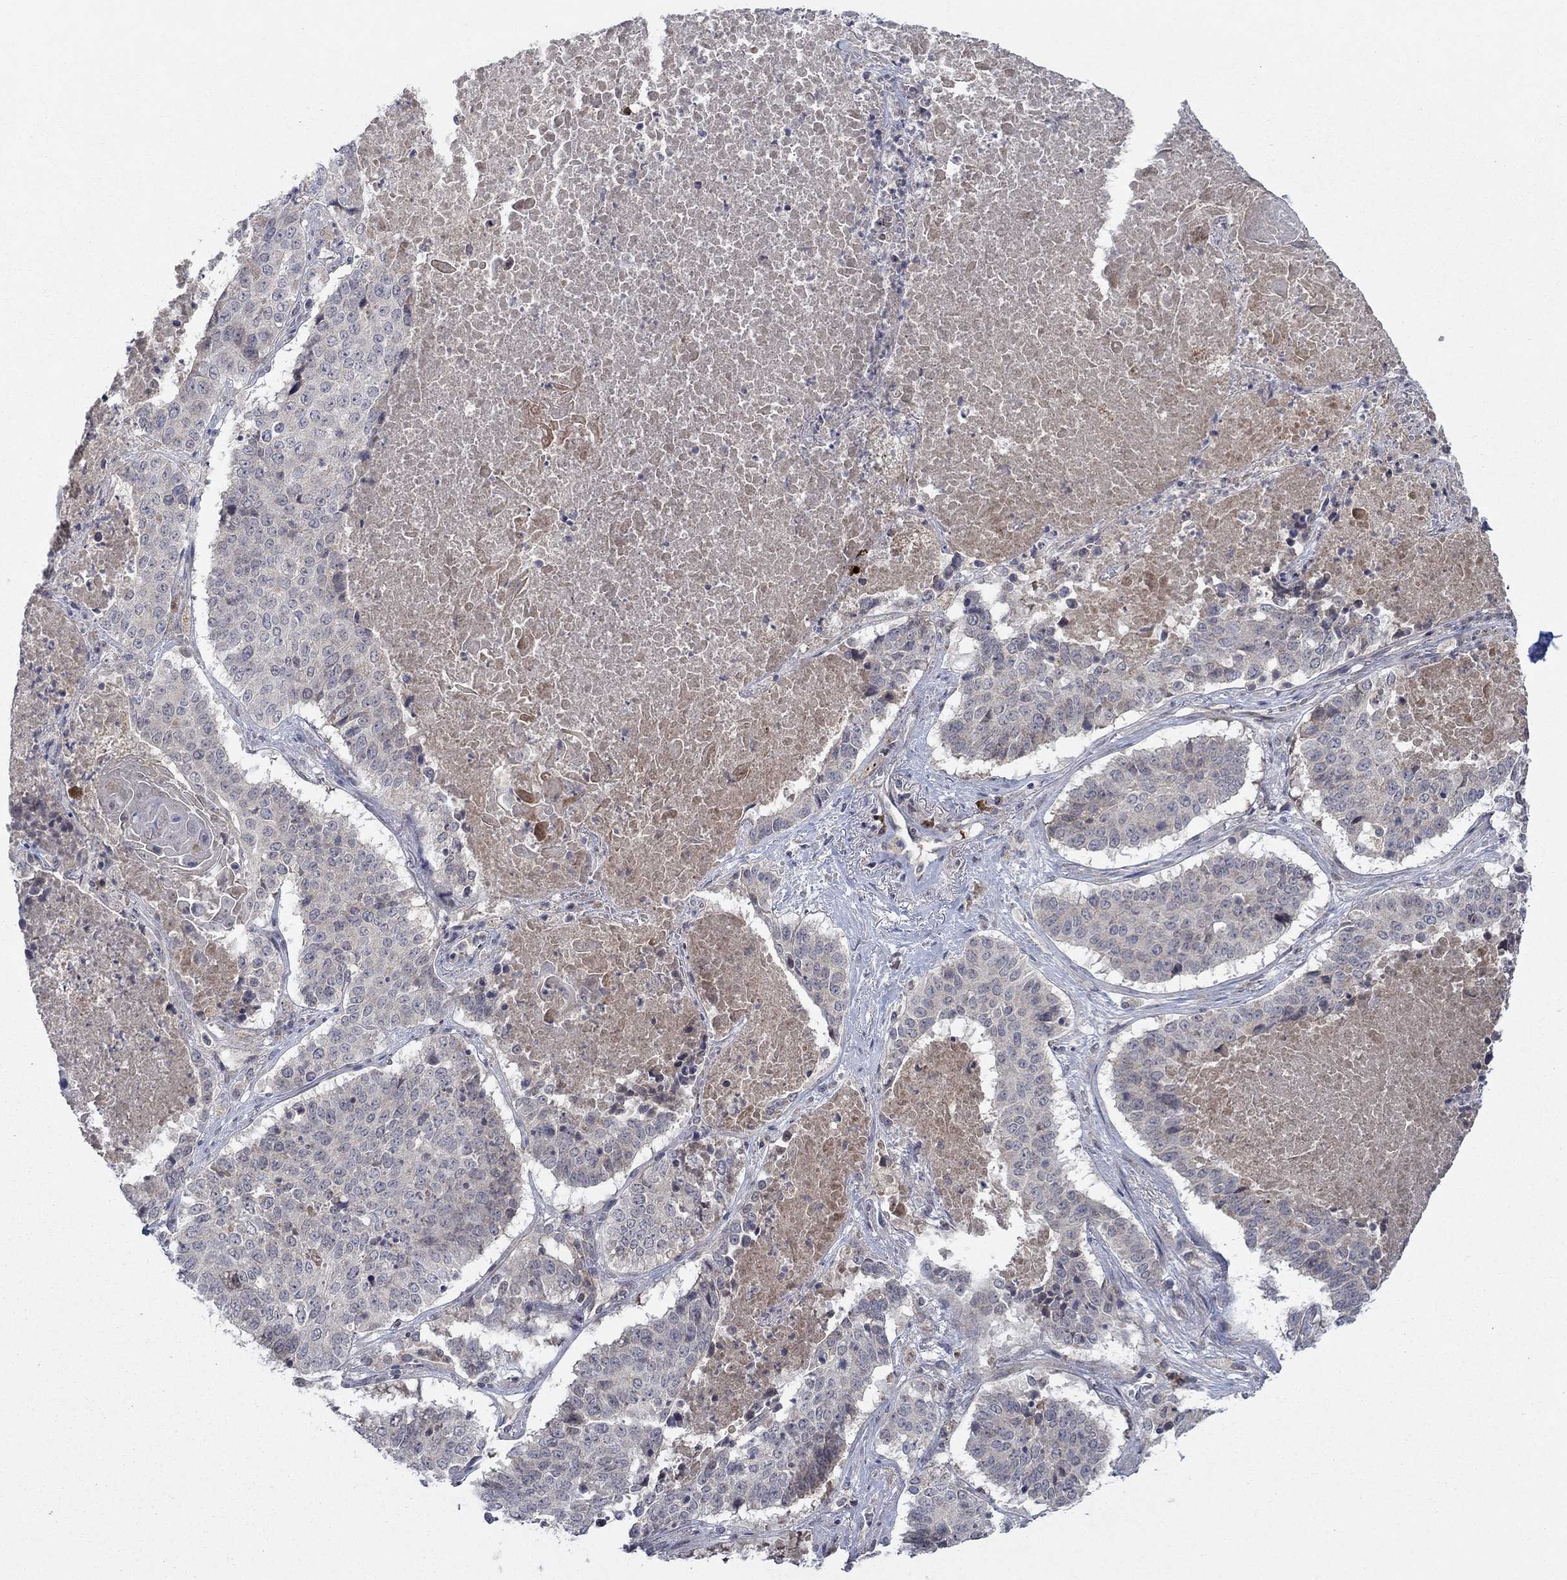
{"staining": {"intensity": "negative", "quantity": "none", "location": "none"}, "tissue": "lung cancer", "cell_type": "Tumor cells", "image_type": "cancer", "snomed": [{"axis": "morphology", "description": "Squamous cell carcinoma, NOS"}, {"axis": "topography", "description": "Lung"}], "caption": "DAB immunohistochemical staining of lung cancer (squamous cell carcinoma) displays no significant staining in tumor cells.", "gene": "IL4", "patient": {"sex": "male", "age": 64}}